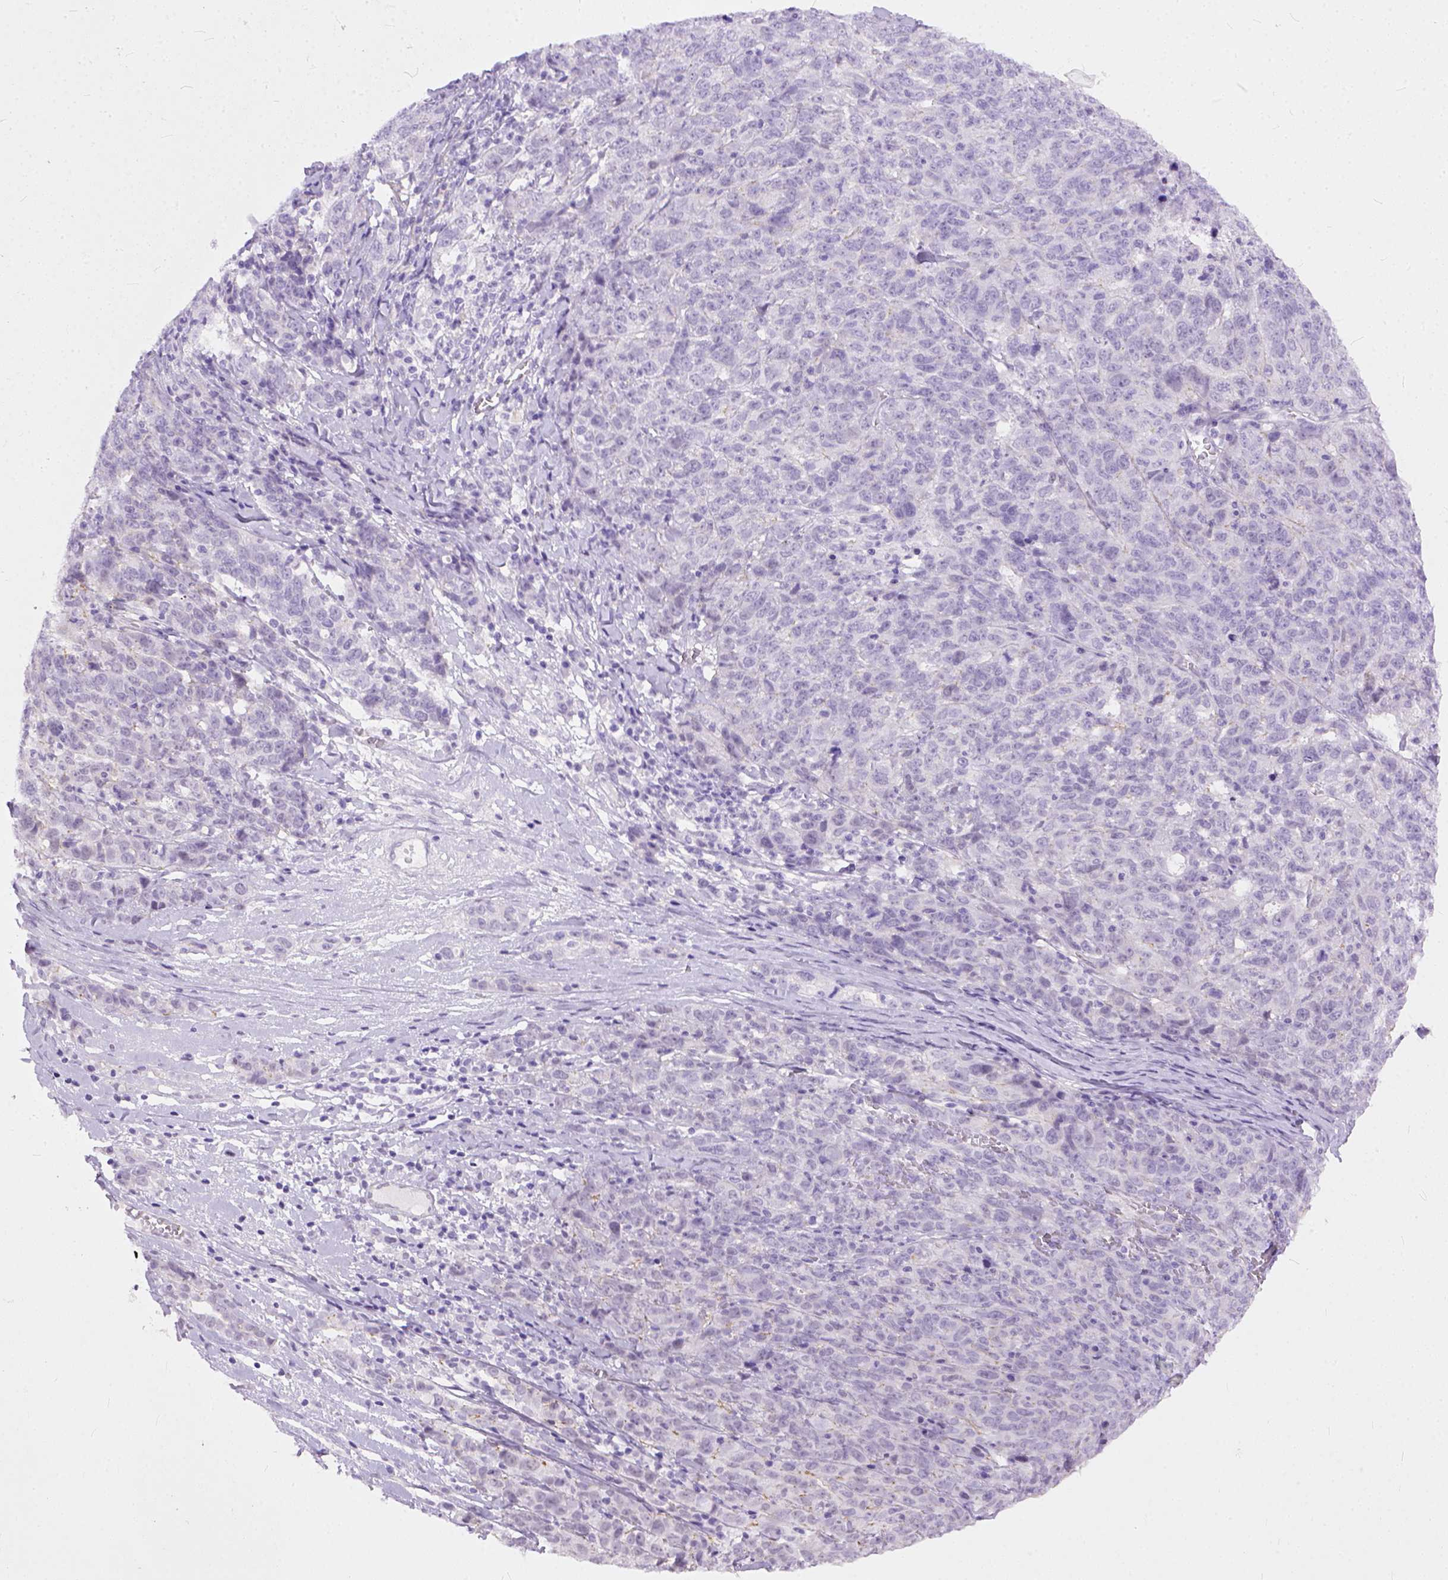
{"staining": {"intensity": "negative", "quantity": "none", "location": "none"}, "tissue": "ovarian cancer", "cell_type": "Tumor cells", "image_type": "cancer", "snomed": [{"axis": "morphology", "description": "Cystadenocarcinoma, serous, NOS"}, {"axis": "topography", "description": "Ovary"}], "caption": "There is no significant staining in tumor cells of serous cystadenocarcinoma (ovarian).", "gene": "ADGRF1", "patient": {"sex": "female", "age": 71}}